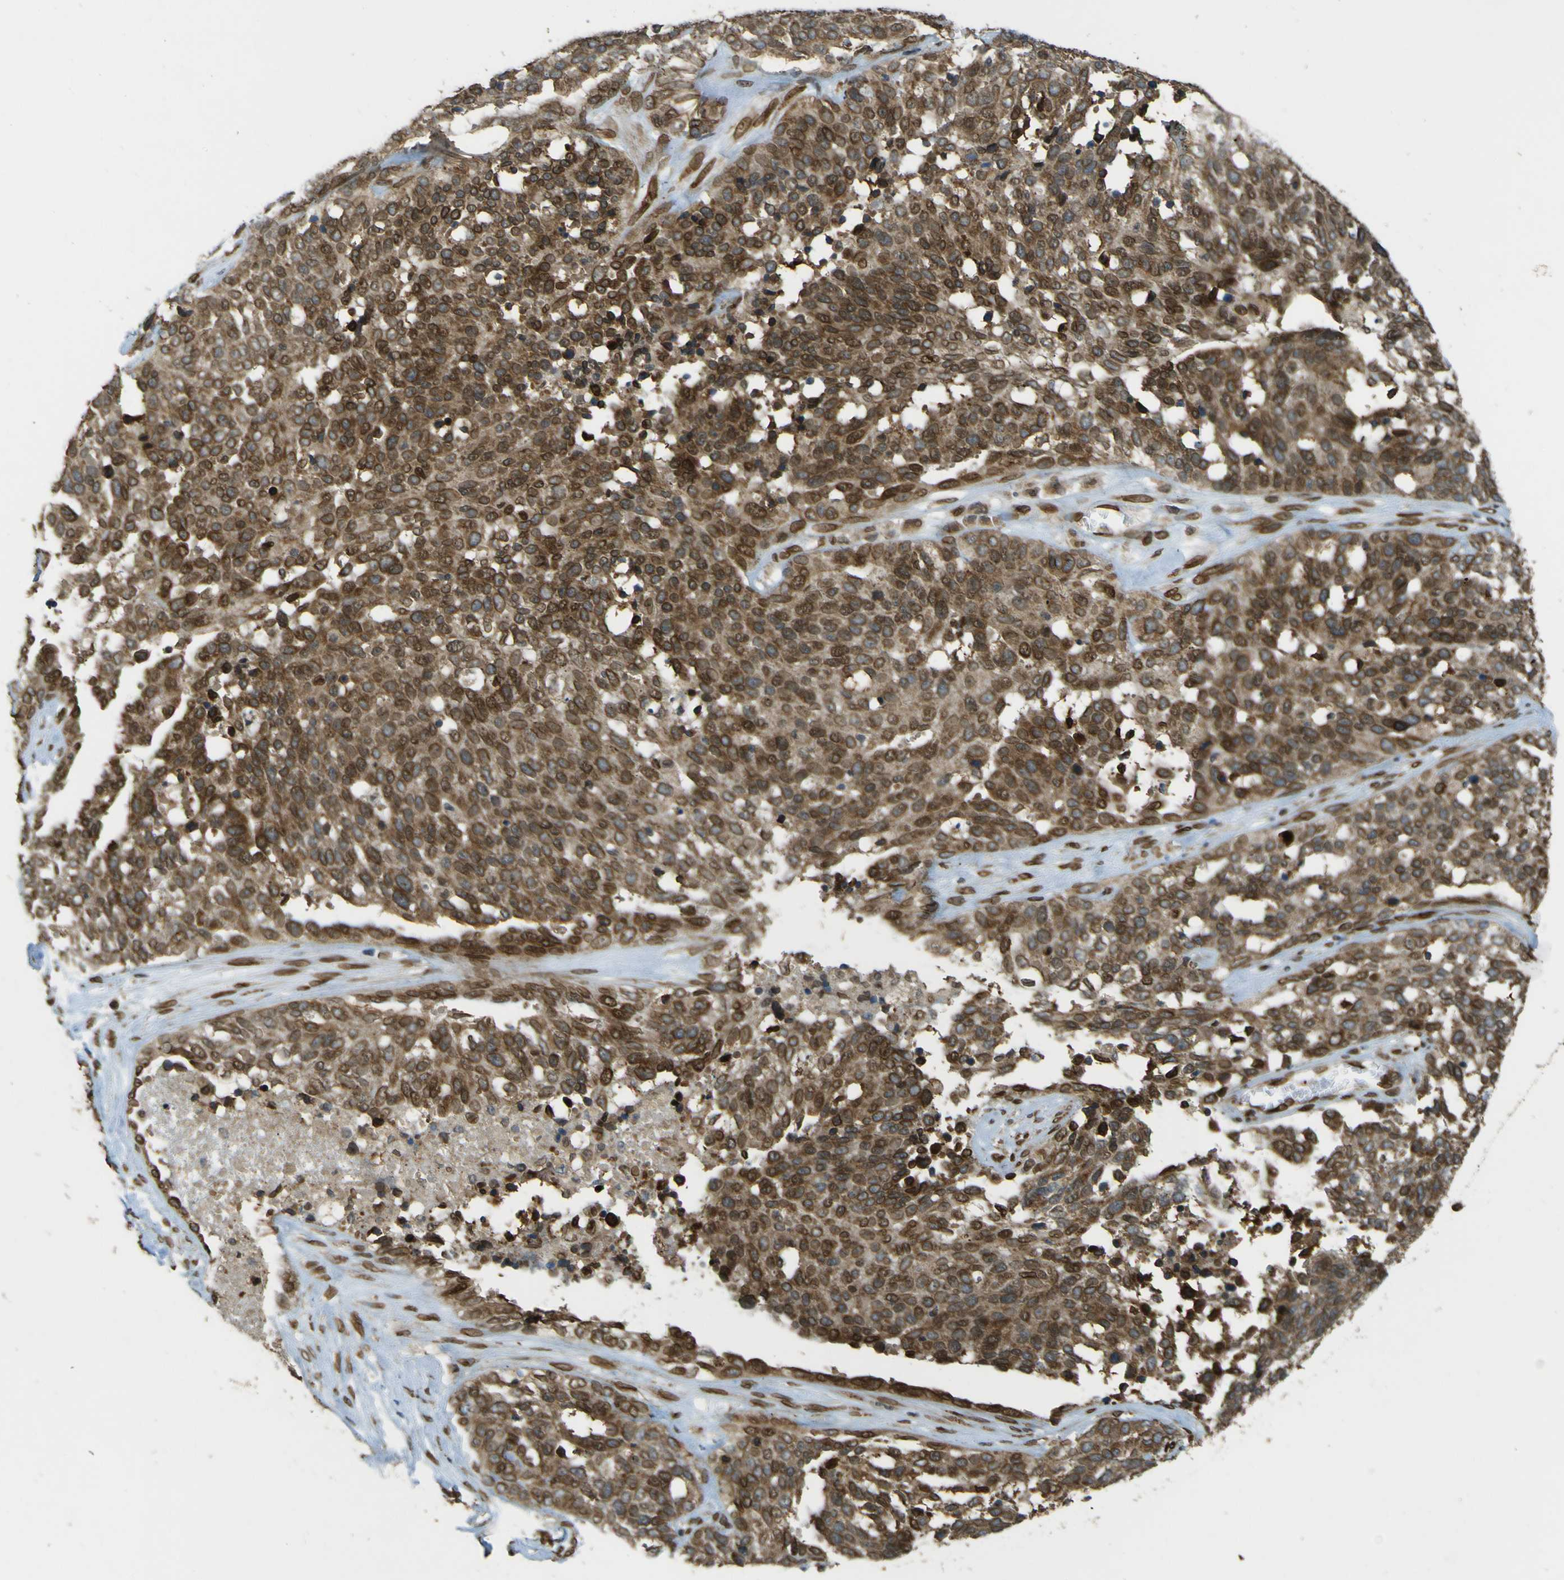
{"staining": {"intensity": "moderate", "quantity": ">75%", "location": "cytoplasmic/membranous,nuclear"}, "tissue": "ovarian cancer", "cell_type": "Tumor cells", "image_type": "cancer", "snomed": [{"axis": "morphology", "description": "Cystadenocarcinoma, serous, NOS"}, {"axis": "topography", "description": "Ovary"}], "caption": "Approximately >75% of tumor cells in ovarian cancer (serous cystadenocarcinoma) display moderate cytoplasmic/membranous and nuclear protein positivity as visualized by brown immunohistochemical staining.", "gene": "GALNT1", "patient": {"sex": "female", "age": 44}}